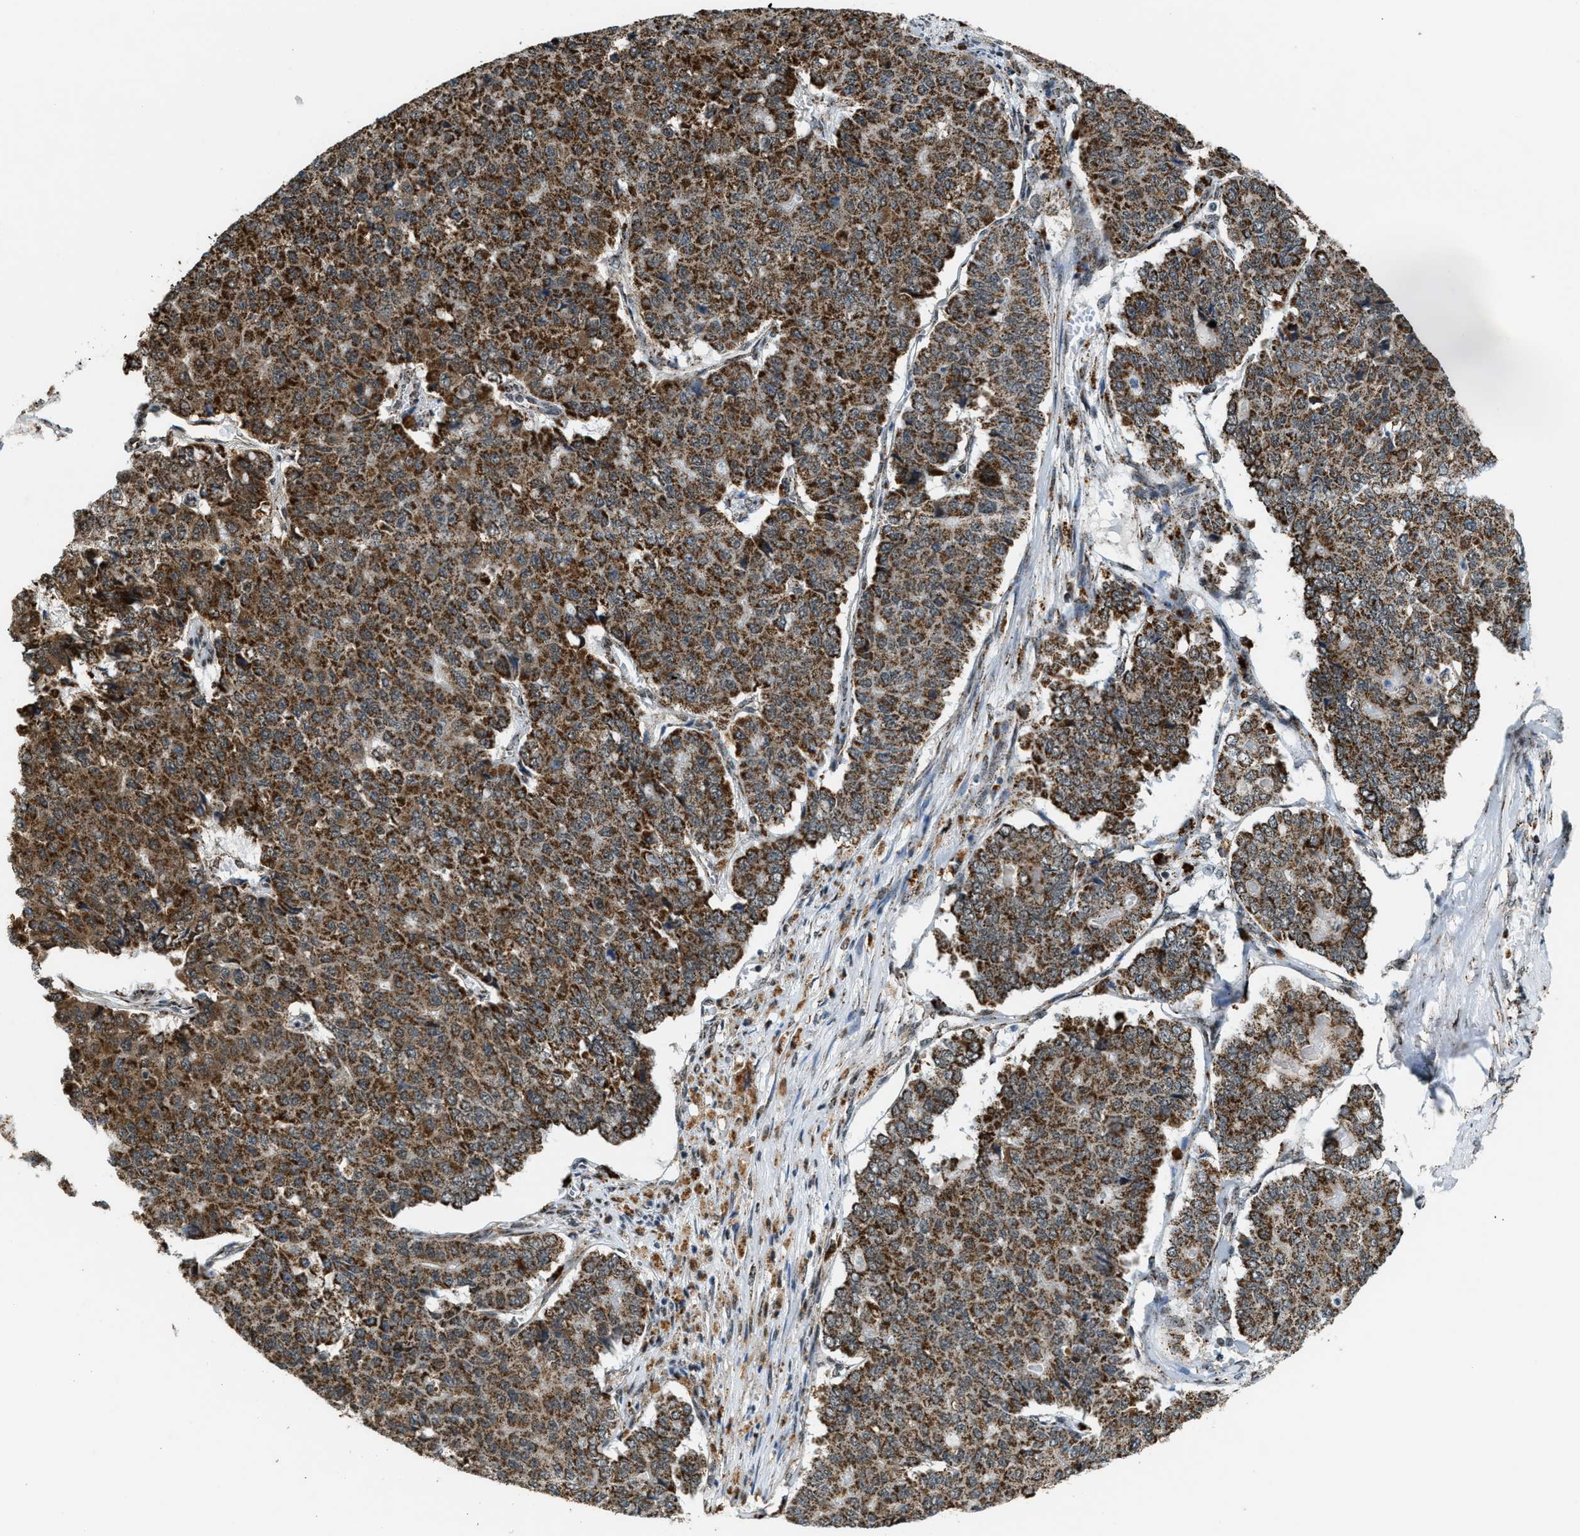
{"staining": {"intensity": "strong", "quantity": ">75%", "location": "cytoplasmic/membranous"}, "tissue": "pancreatic cancer", "cell_type": "Tumor cells", "image_type": "cancer", "snomed": [{"axis": "morphology", "description": "Adenocarcinoma, NOS"}, {"axis": "topography", "description": "Pancreas"}], "caption": "Immunohistochemistry (DAB (3,3'-diaminobenzidine)) staining of human pancreatic adenocarcinoma shows strong cytoplasmic/membranous protein staining in about >75% of tumor cells. (Brightfield microscopy of DAB IHC at high magnification).", "gene": "HIBADH", "patient": {"sex": "male", "age": 50}}